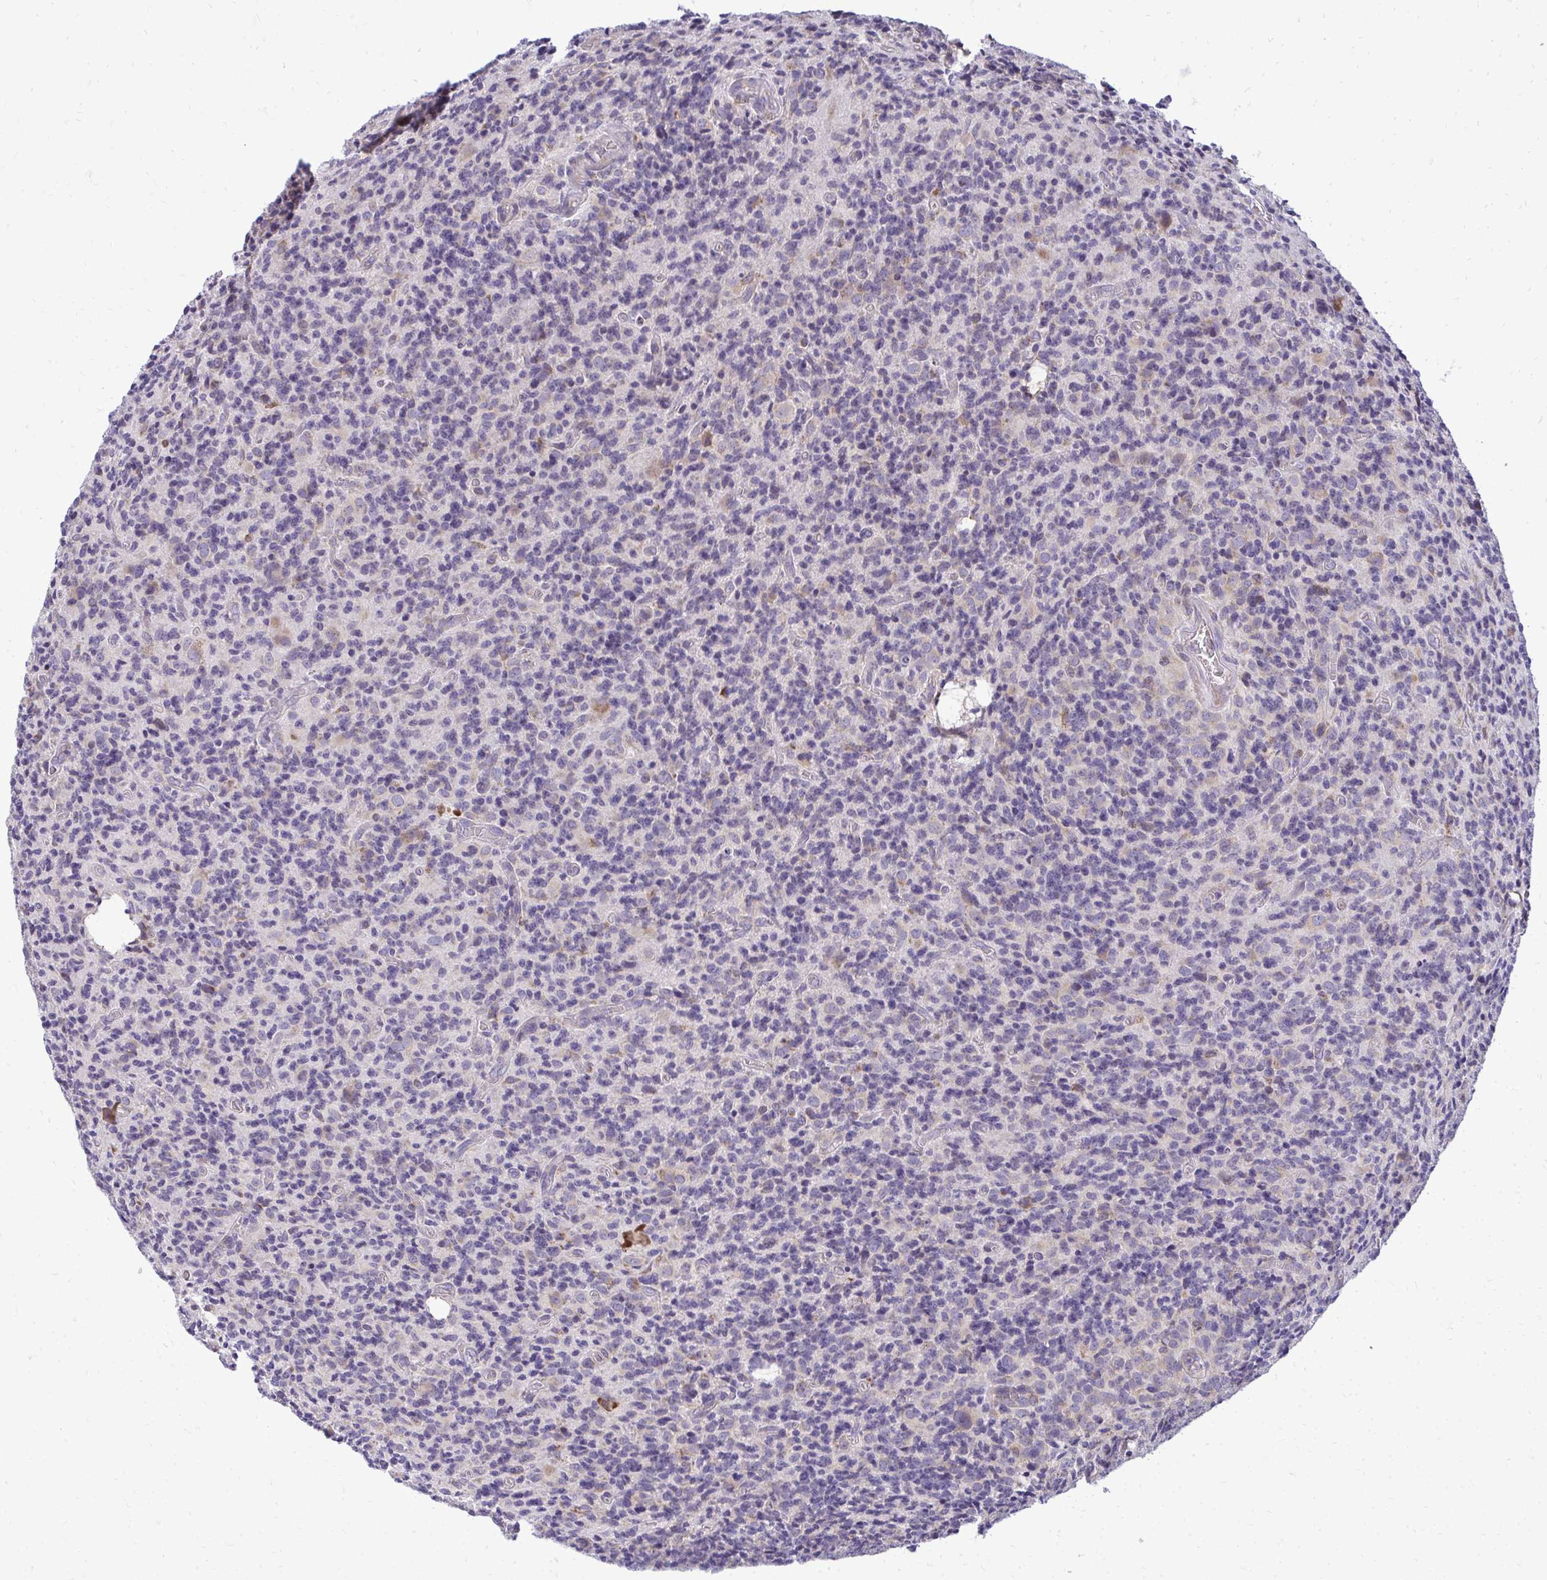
{"staining": {"intensity": "negative", "quantity": "none", "location": "none"}, "tissue": "glioma", "cell_type": "Tumor cells", "image_type": "cancer", "snomed": [{"axis": "morphology", "description": "Glioma, malignant, High grade"}, {"axis": "topography", "description": "Brain"}], "caption": "Immunohistochemical staining of glioma displays no significant staining in tumor cells.", "gene": "RPLP2", "patient": {"sex": "male", "age": 76}}